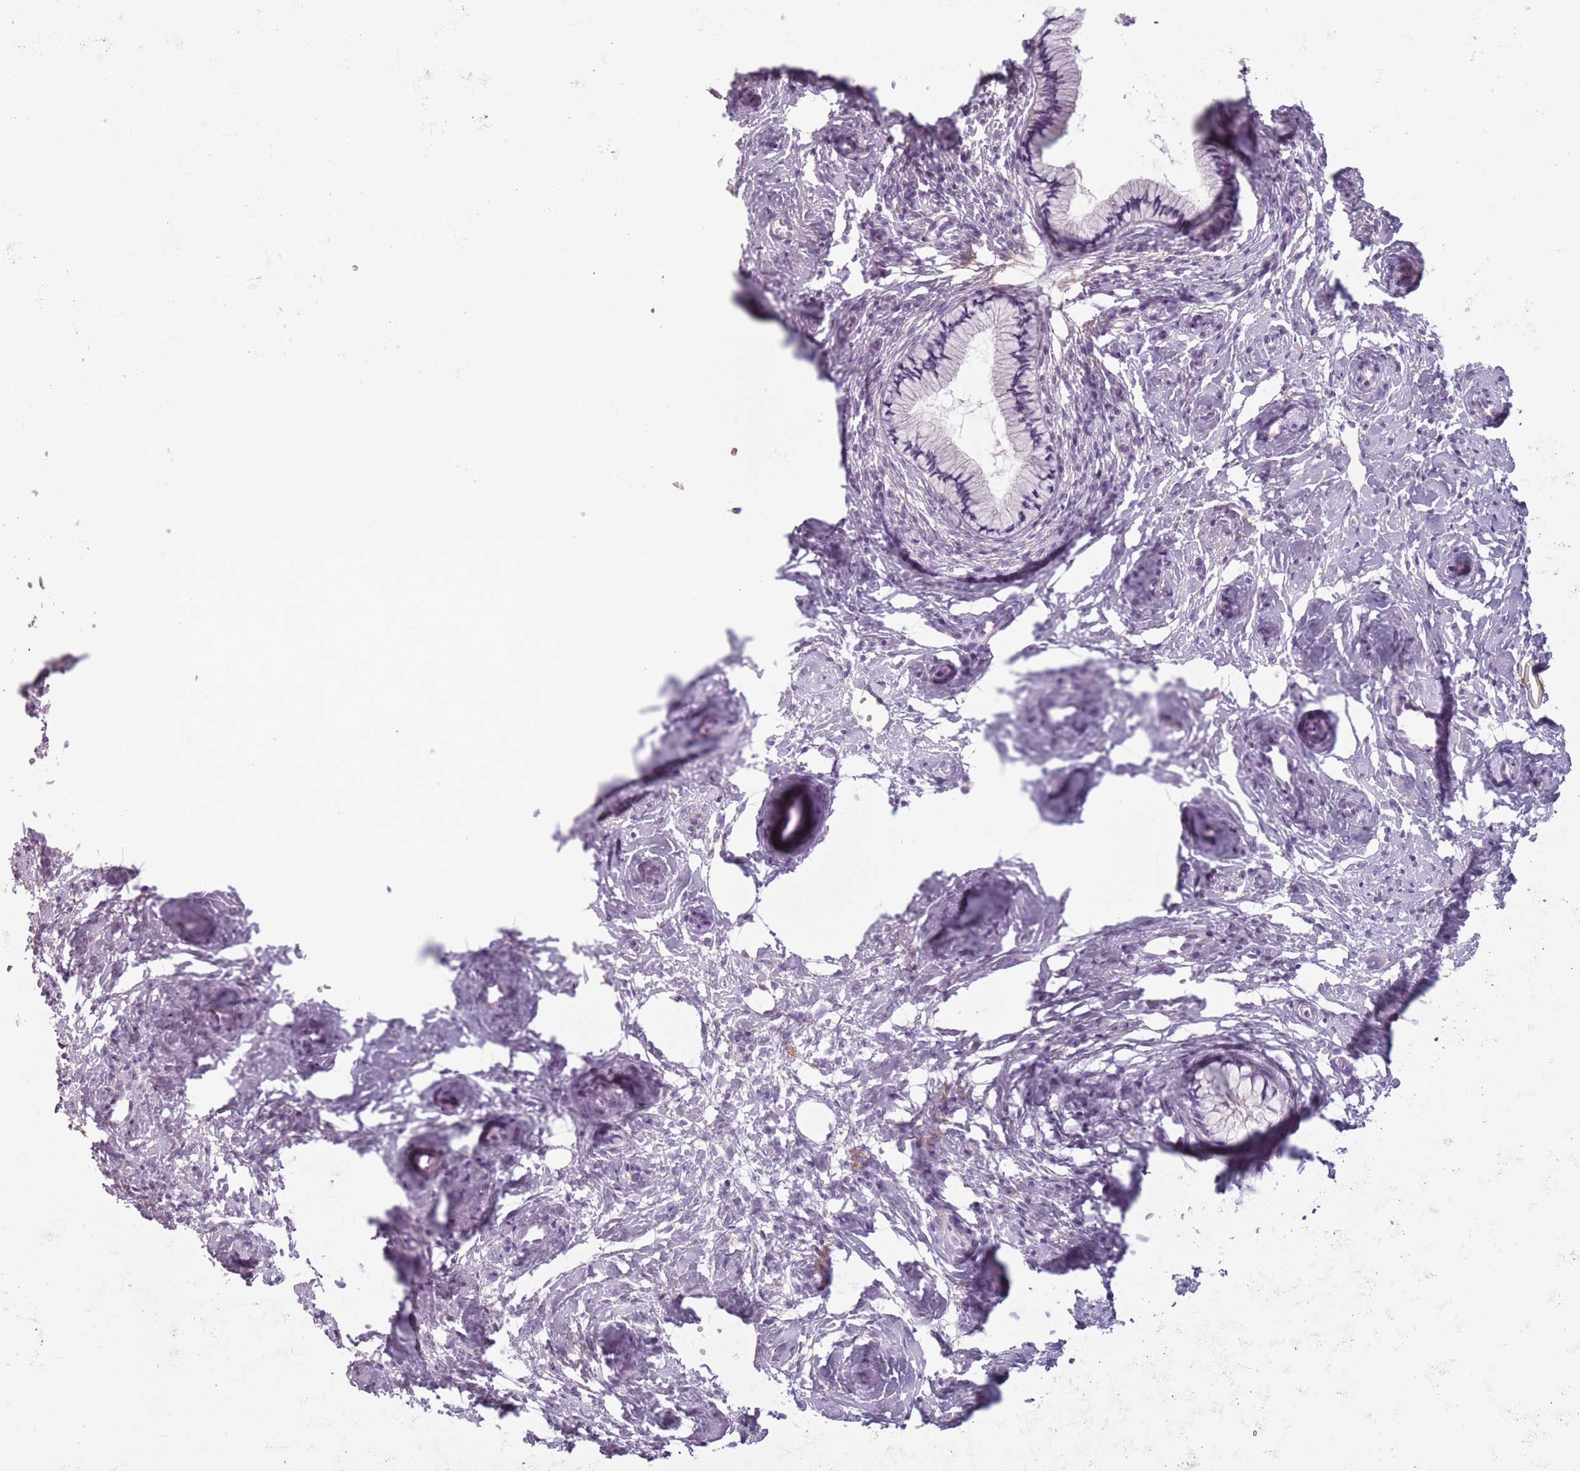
{"staining": {"intensity": "negative", "quantity": "none", "location": "none"}, "tissue": "cervix", "cell_type": "Glandular cells", "image_type": "normal", "snomed": [{"axis": "morphology", "description": "Normal tissue, NOS"}, {"axis": "topography", "description": "Cervix"}], "caption": "Protein analysis of unremarkable cervix displays no significant positivity in glandular cells. (DAB IHC, high magnification).", "gene": "MEGF8", "patient": {"sex": "female", "age": 57}}